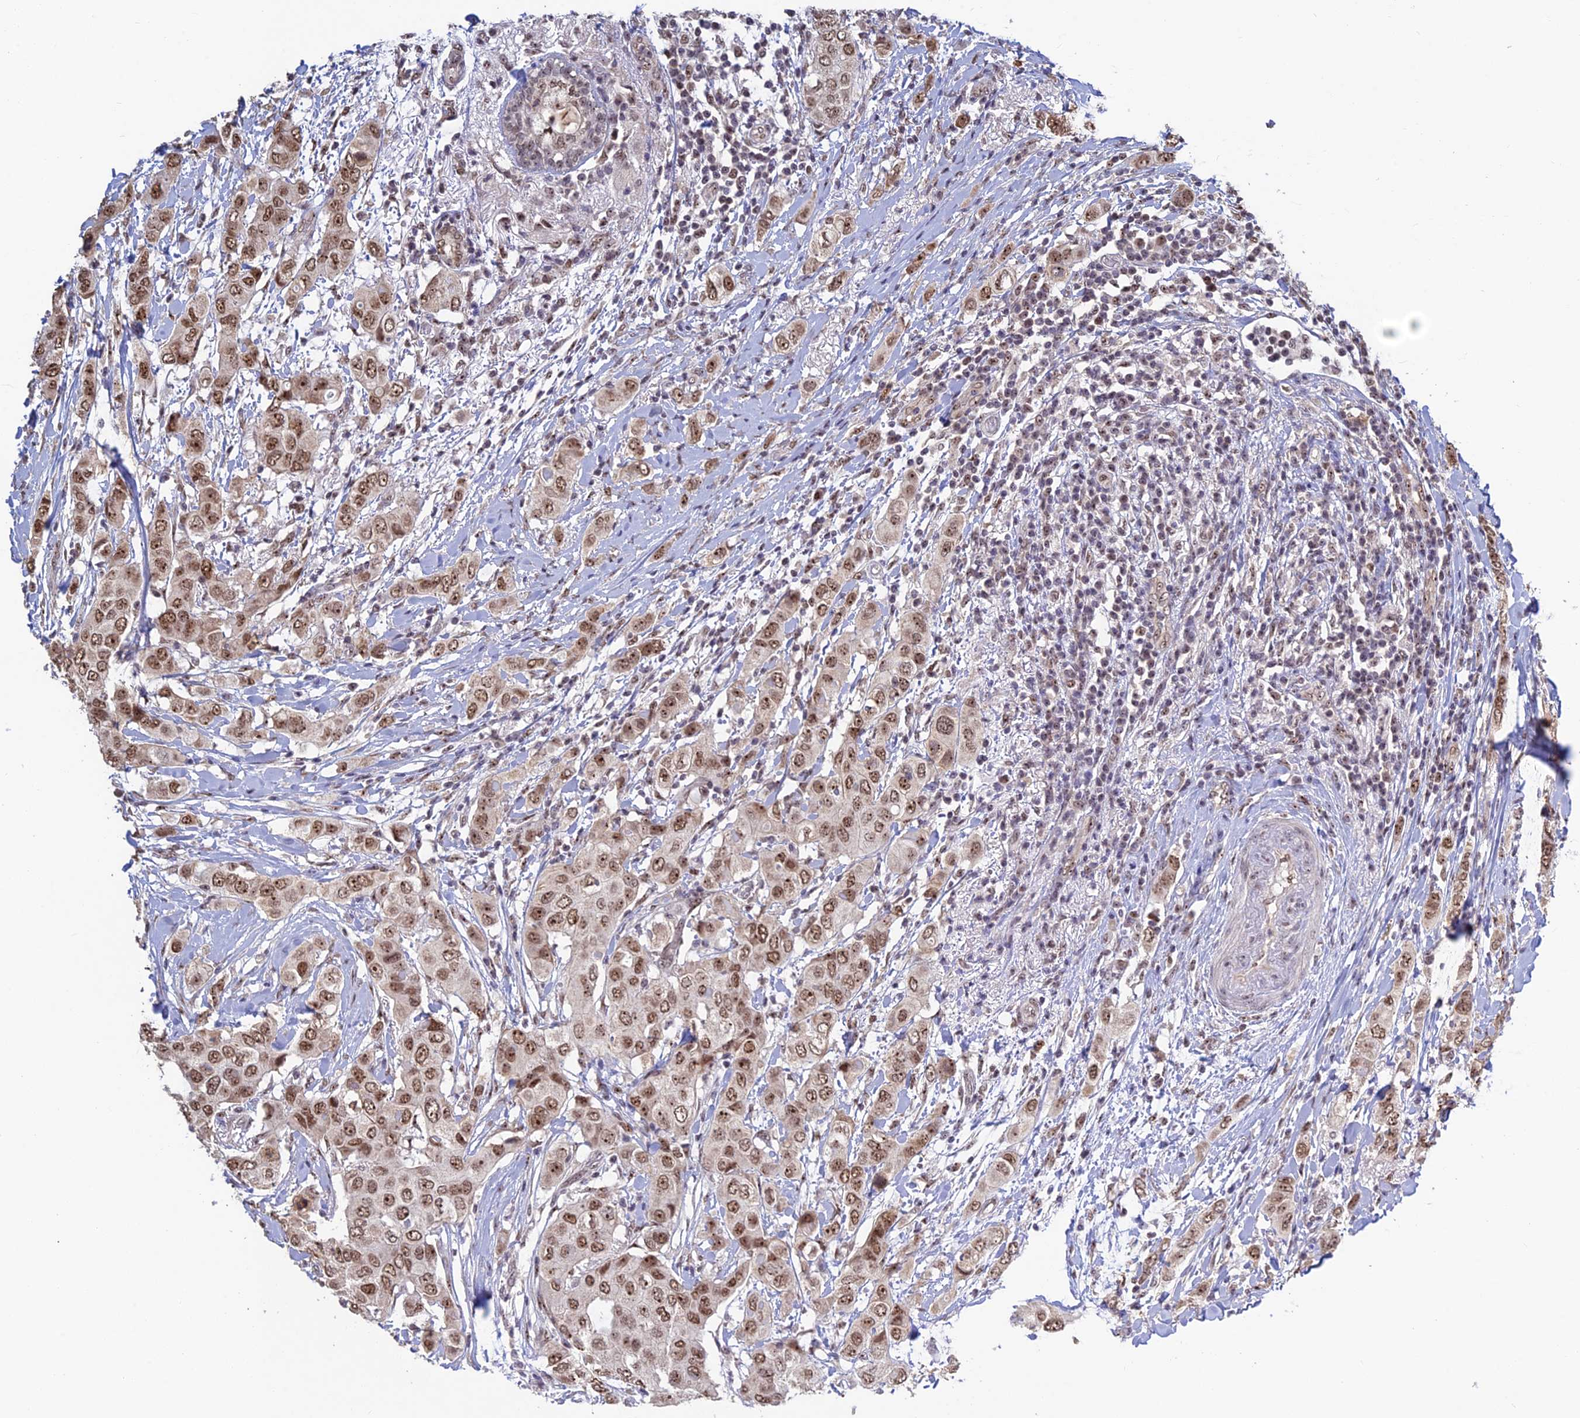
{"staining": {"intensity": "moderate", "quantity": ">75%", "location": "nuclear"}, "tissue": "breast cancer", "cell_type": "Tumor cells", "image_type": "cancer", "snomed": [{"axis": "morphology", "description": "Lobular carcinoma"}, {"axis": "topography", "description": "Breast"}], "caption": "Immunohistochemistry (DAB (3,3'-diaminobenzidine)) staining of lobular carcinoma (breast) demonstrates moderate nuclear protein positivity in approximately >75% of tumor cells. (IHC, brightfield microscopy, high magnification).", "gene": "POLR1G", "patient": {"sex": "female", "age": 51}}